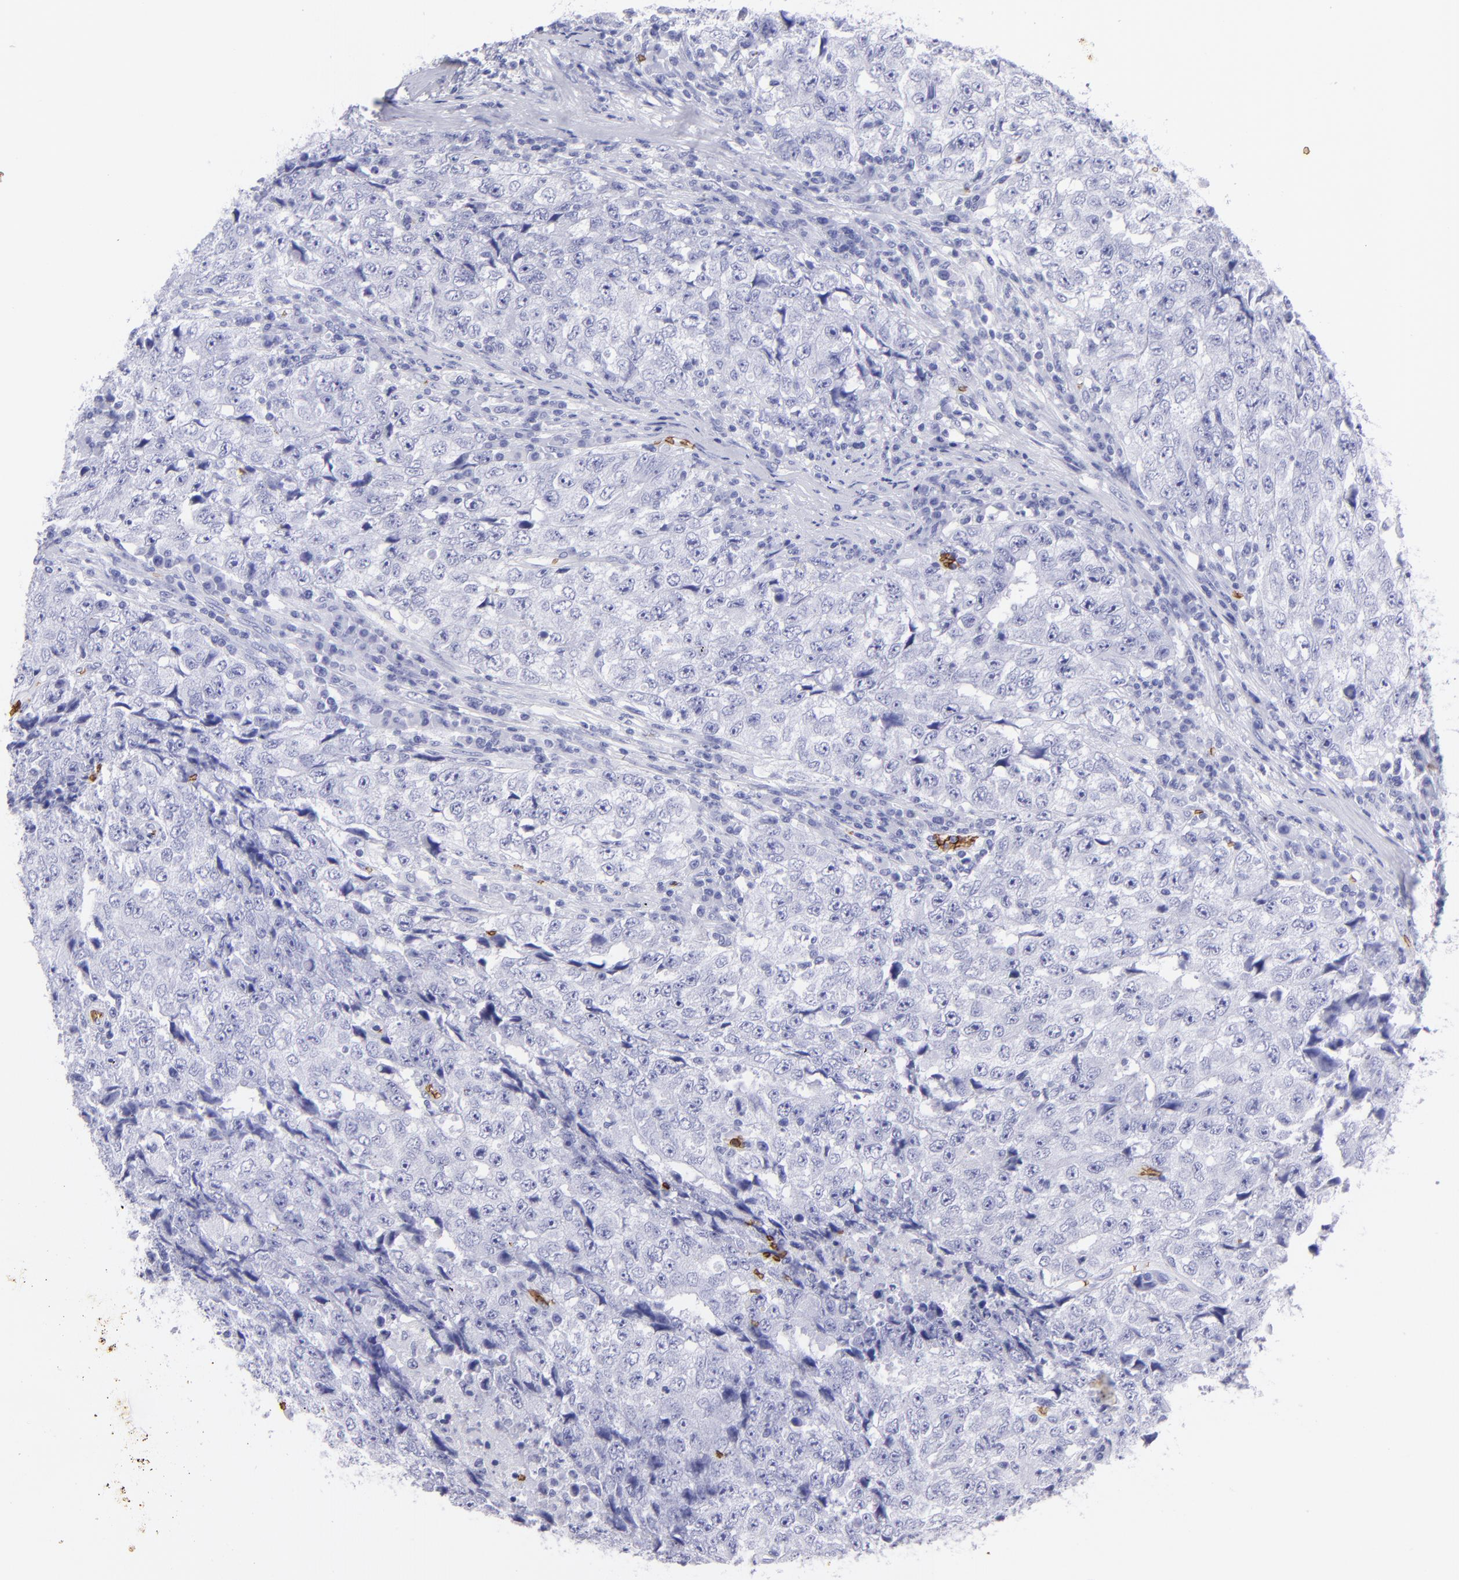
{"staining": {"intensity": "negative", "quantity": "none", "location": "none"}, "tissue": "testis cancer", "cell_type": "Tumor cells", "image_type": "cancer", "snomed": [{"axis": "morphology", "description": "Necrosis, NOS"}, {"axis": "morphology", "description": "Carcinoma, Embryonal, NOS"}, {"axis": "topography", "description": "Testis"}], "caption": "Immunohistochemistry (IHC) image of human embryonal carcinoma (testis) stained for a protein (brown), which shows no staining in tumor cells.", "gene": "GYPA", "patient": {"sex": "male", "age": 19}}